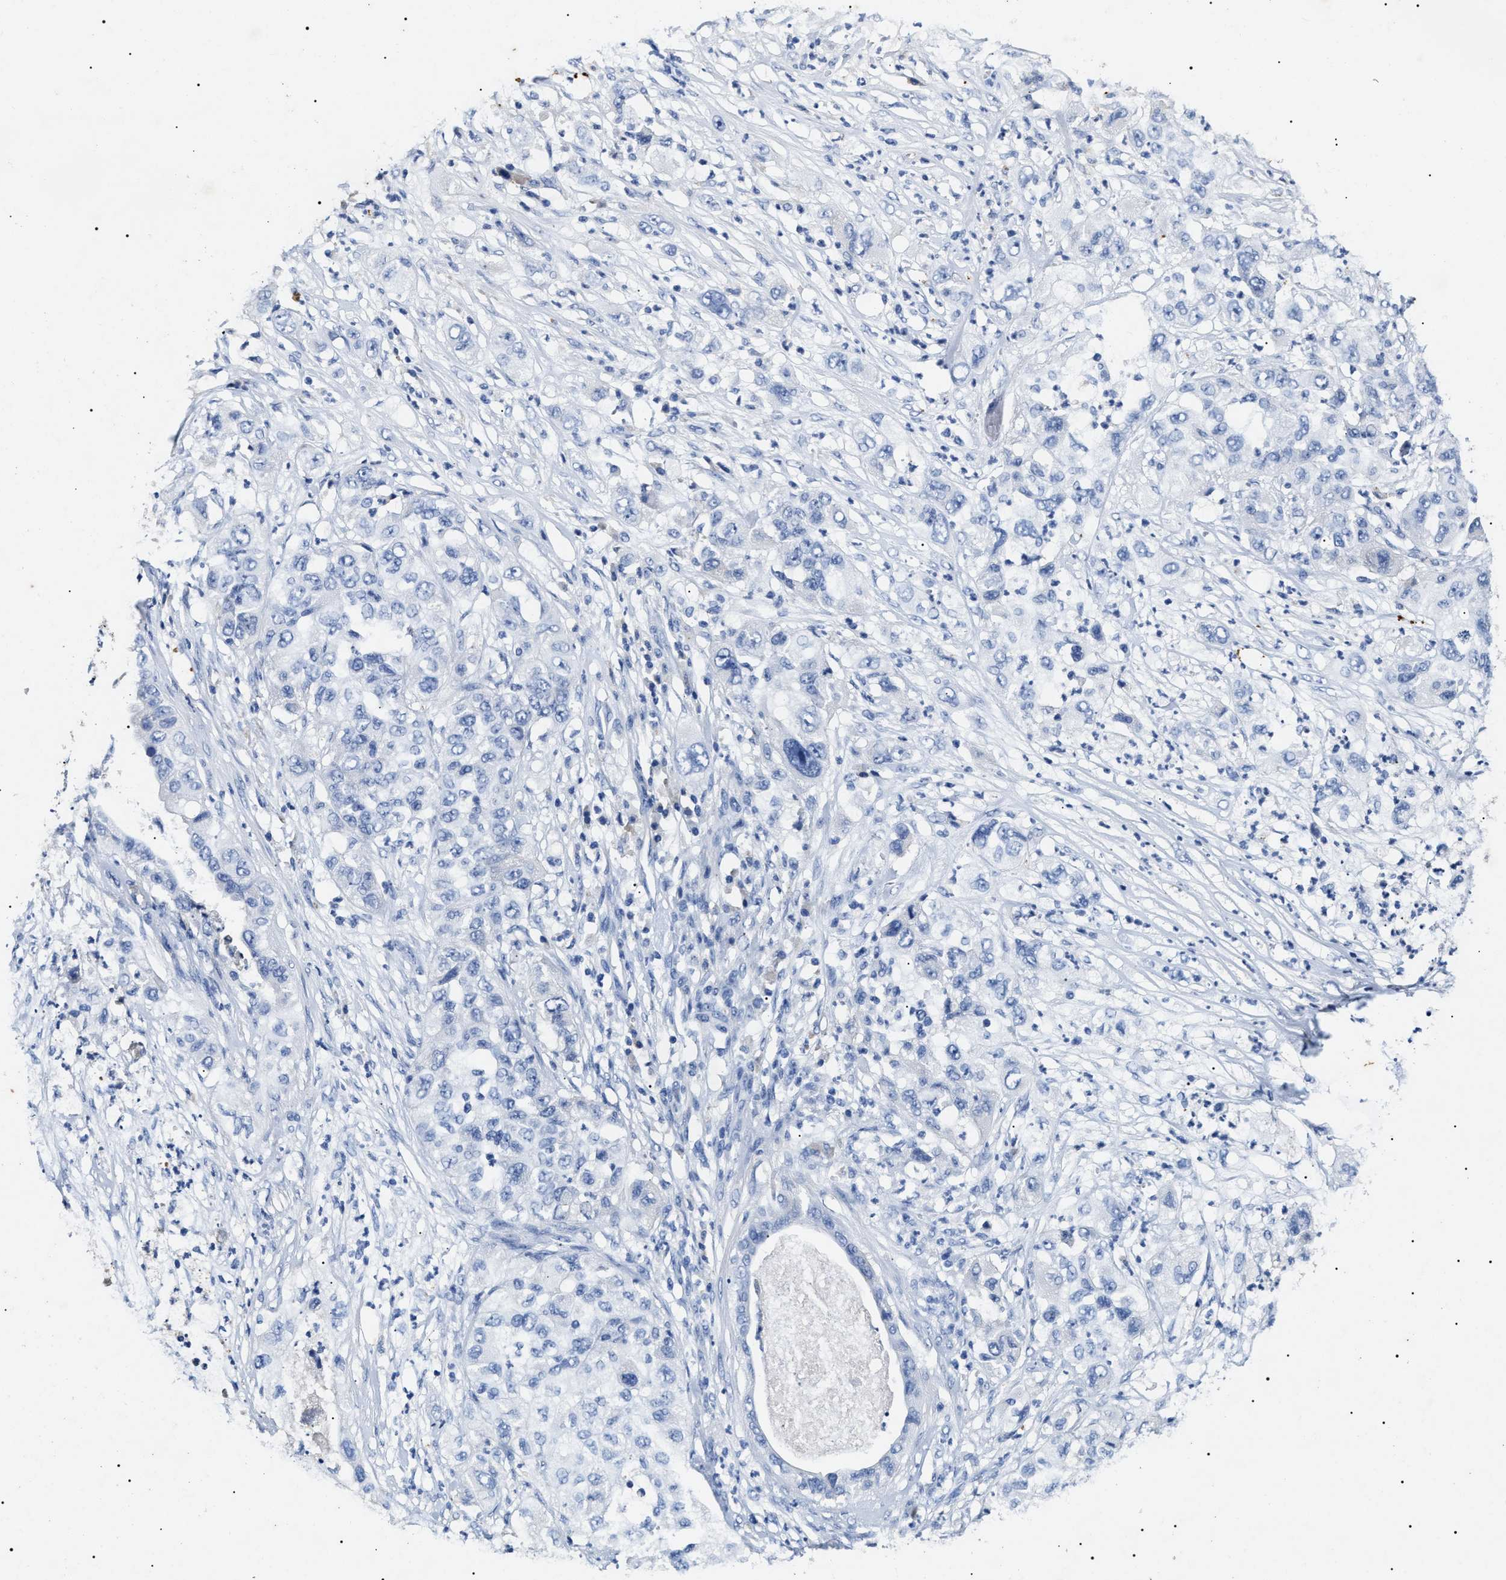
{"staining": {"intensity": "negative", "quantity": "none", "location": "none"}, "tissue": "pancreatic cancer", "cell_type": "Tumor cells", "image_type": "cancer", "snomed": [{"axis": "morphology", "description": "Adenocarcinoma, NOS"}, {"axis": "topography", "description": "Pancreas"}], "caption": "This image is of adenocarcinoma (pancreatic) stained with immunohistochemistry to label a protein in brown with the nuclei are counter-stained blue. There is no expression in tumor cells.", "gene": "LRRC8E", "patient": {"sex": "female", "age": 78}}